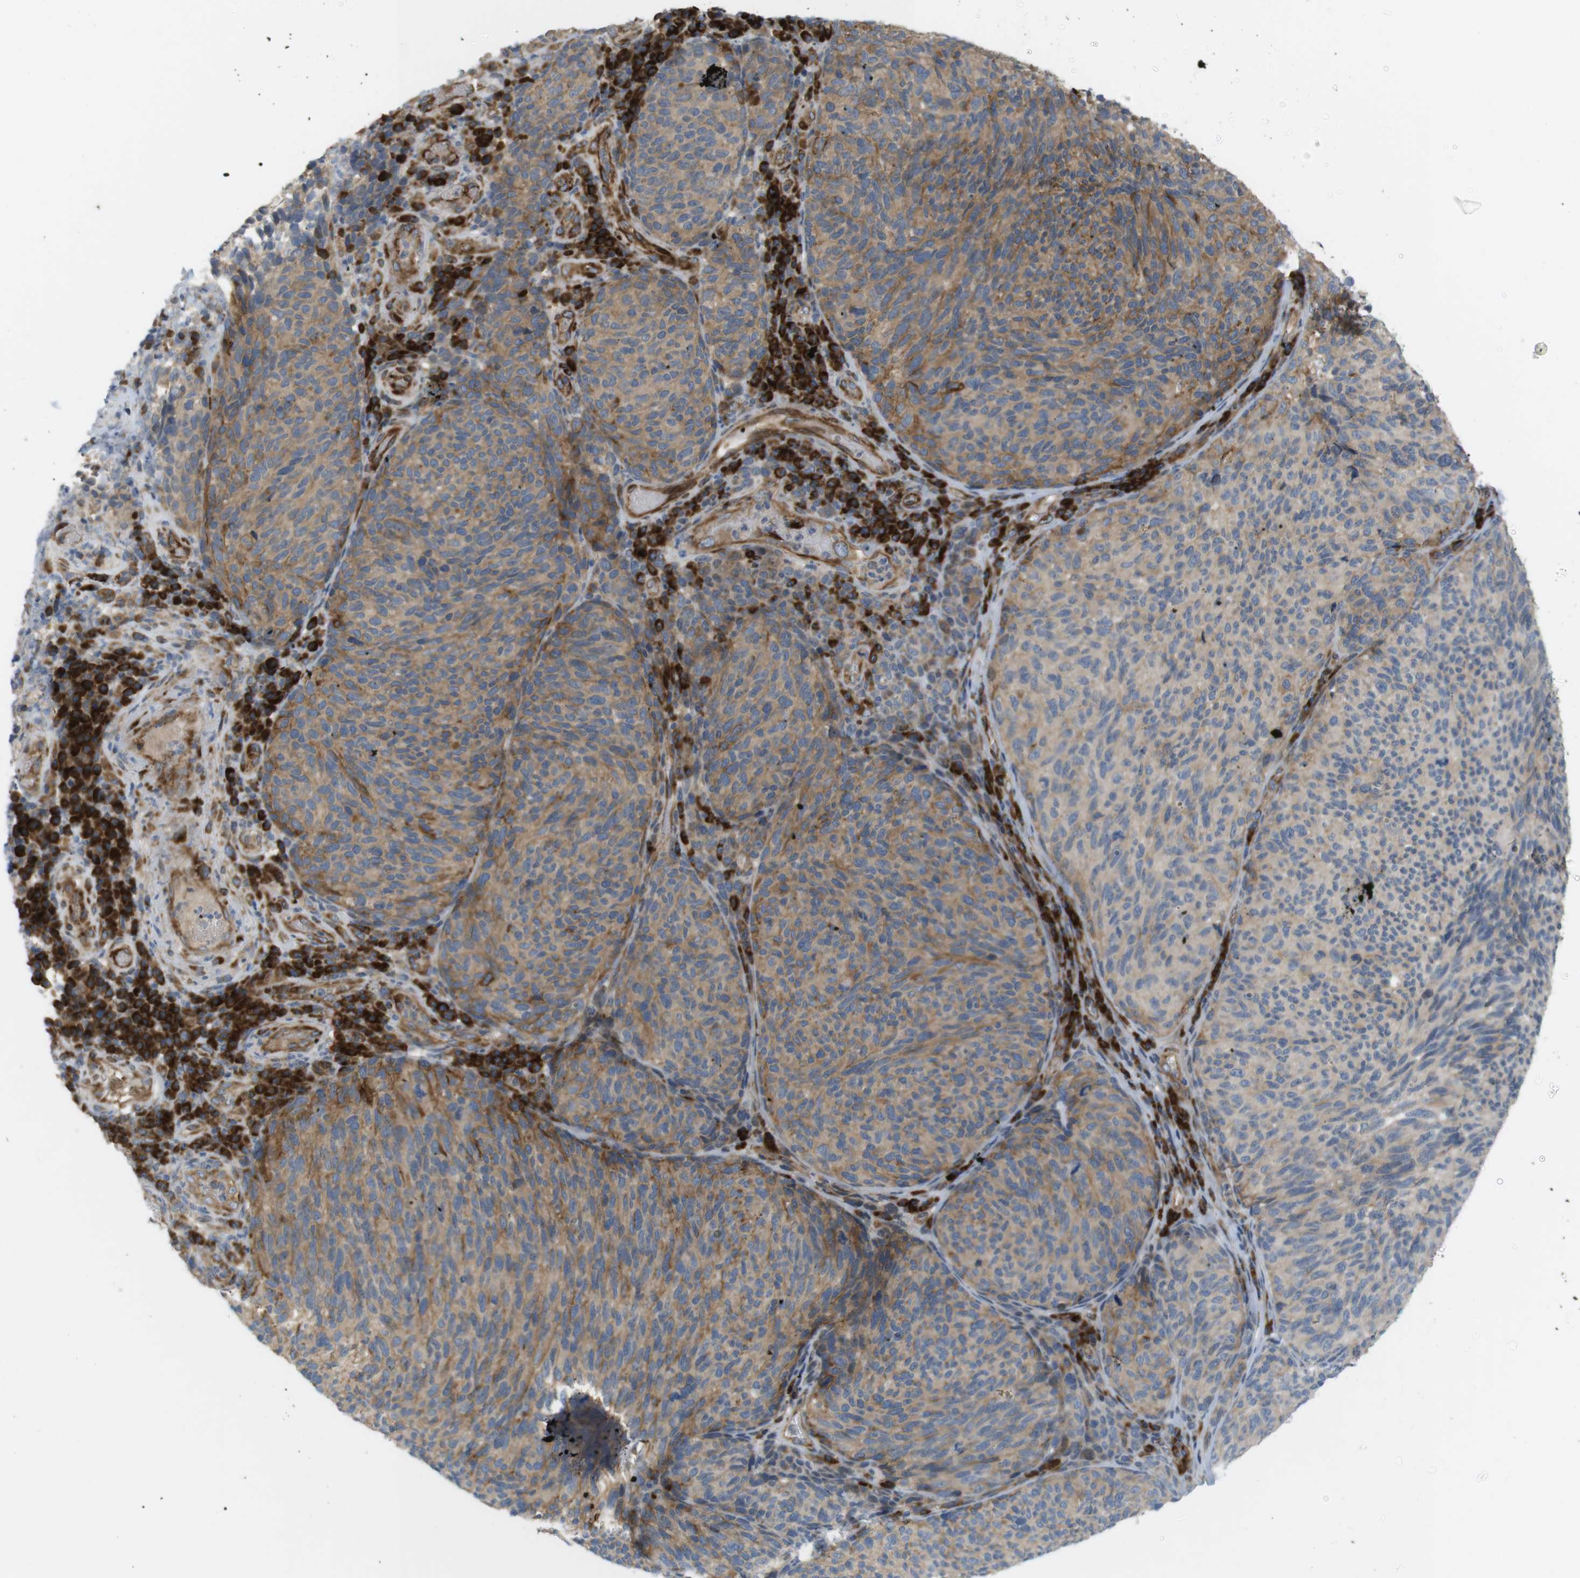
{"staining": {"intensity": "moderate", "quantity": ">75%", "location": "cytoplasmic/membranous"}, "tissue": "melanoma", "cell_type": "Tumor cells", "image_type": "cancer", "snomed": [{"axis": "morphology", "description": "Malignant melanoma, NOS"}, {"axis": "topography", "description": "Skin"}], "caption": "A histopathology image of human malignant melanoma stained for a protein exhibits moderate cytoplasmic/membranous brown staining in tumor cells.", "gene": "GJC3", "patient": {"sex": "female", "age": 73}}